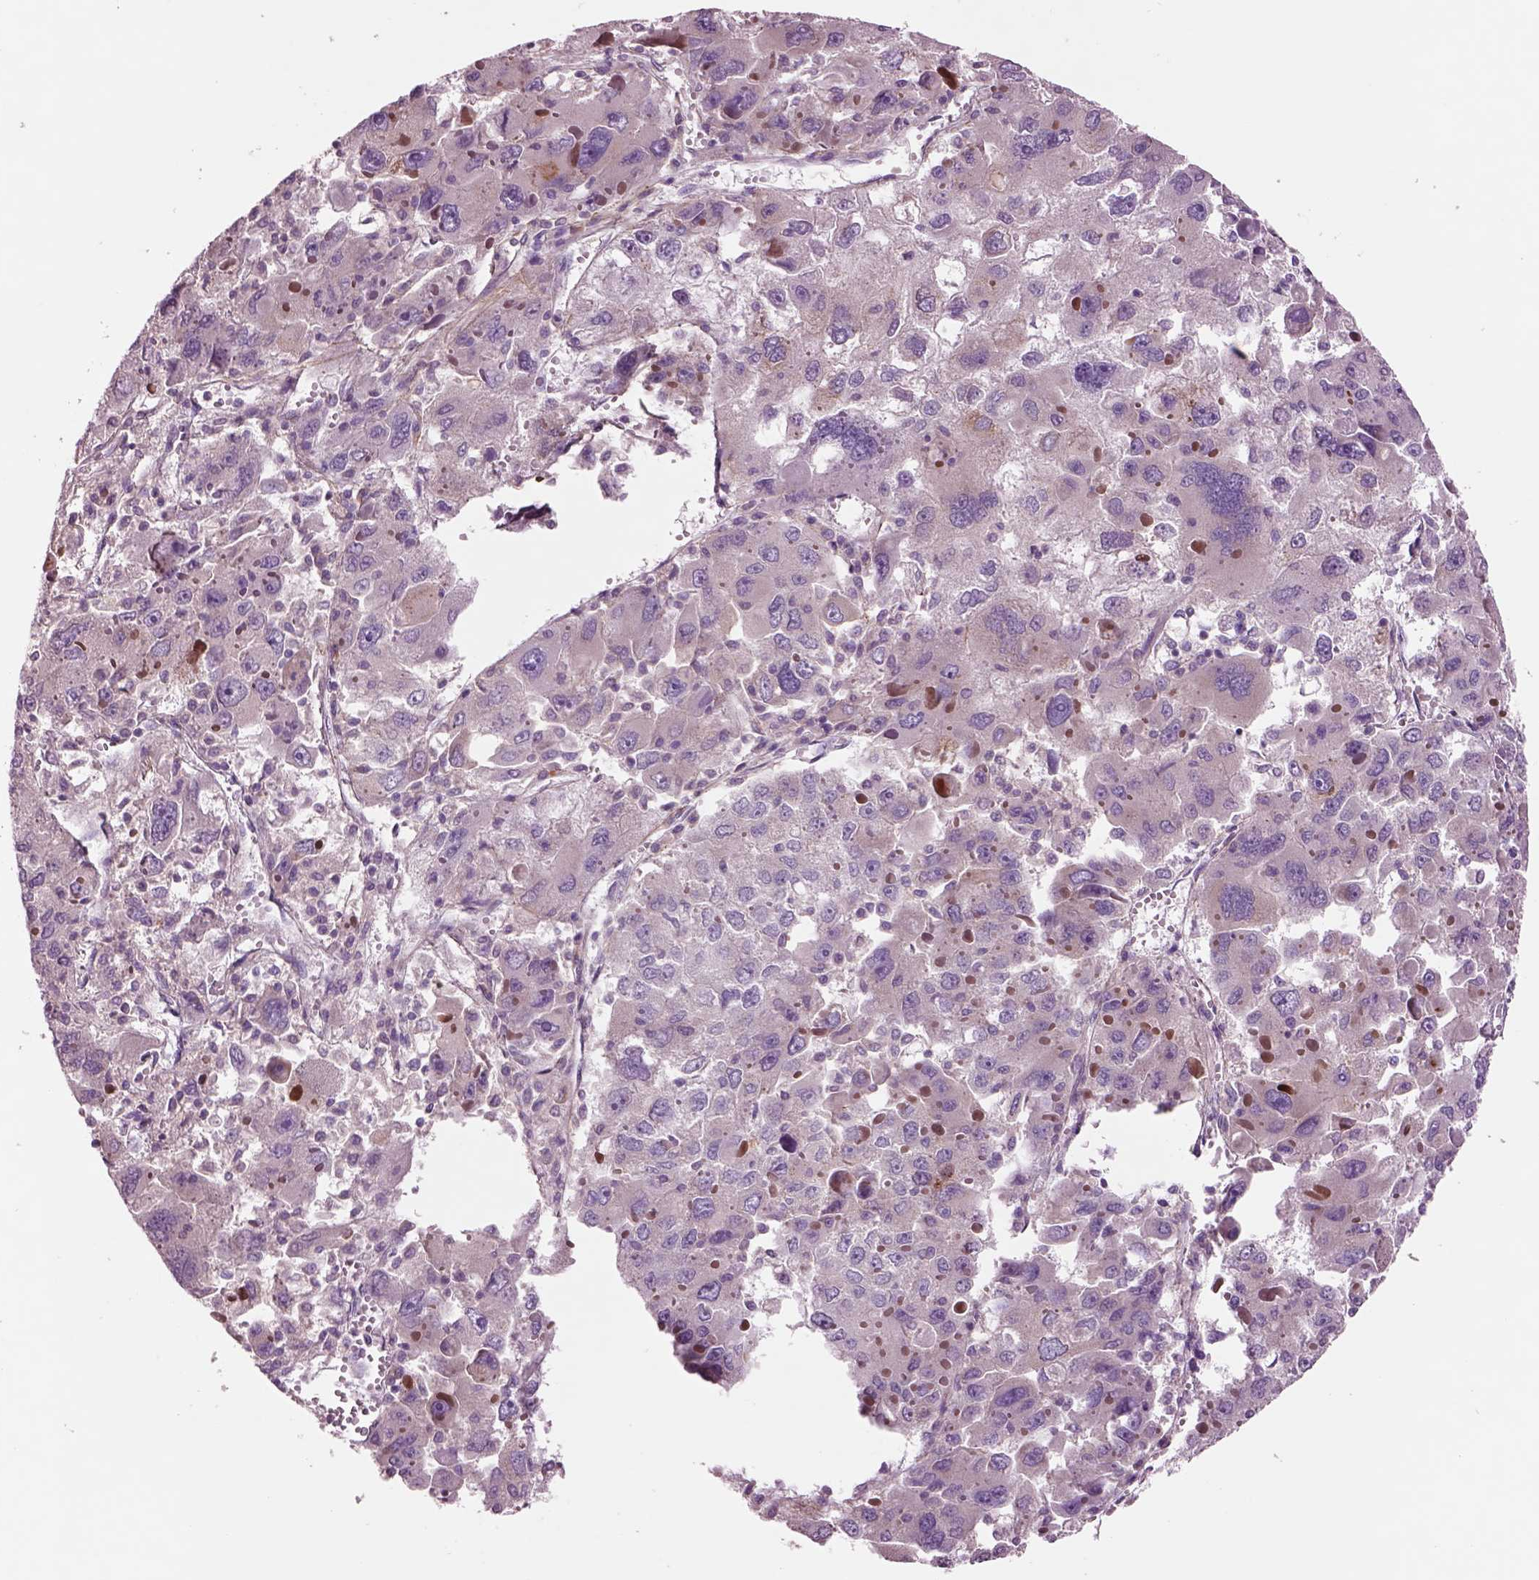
{"staining": {"intensity": "negative", "quantity": "none", "location": "none"}, "tissue": "liver cancer", "cell_type": "Tumor cells", "image_type": "cancer", "snomed": [{"axis": "morphology", "description": "Carcinoma, Hepatocellular, NOS"}, {"axis": "topography", "description": "Liver"}], "caption": "Tumor cells are negative for protein expression in human liver hepatocellular carcinoma.", "gene": "SEC23A", "patient": {"sex": "female", "age": 41}}